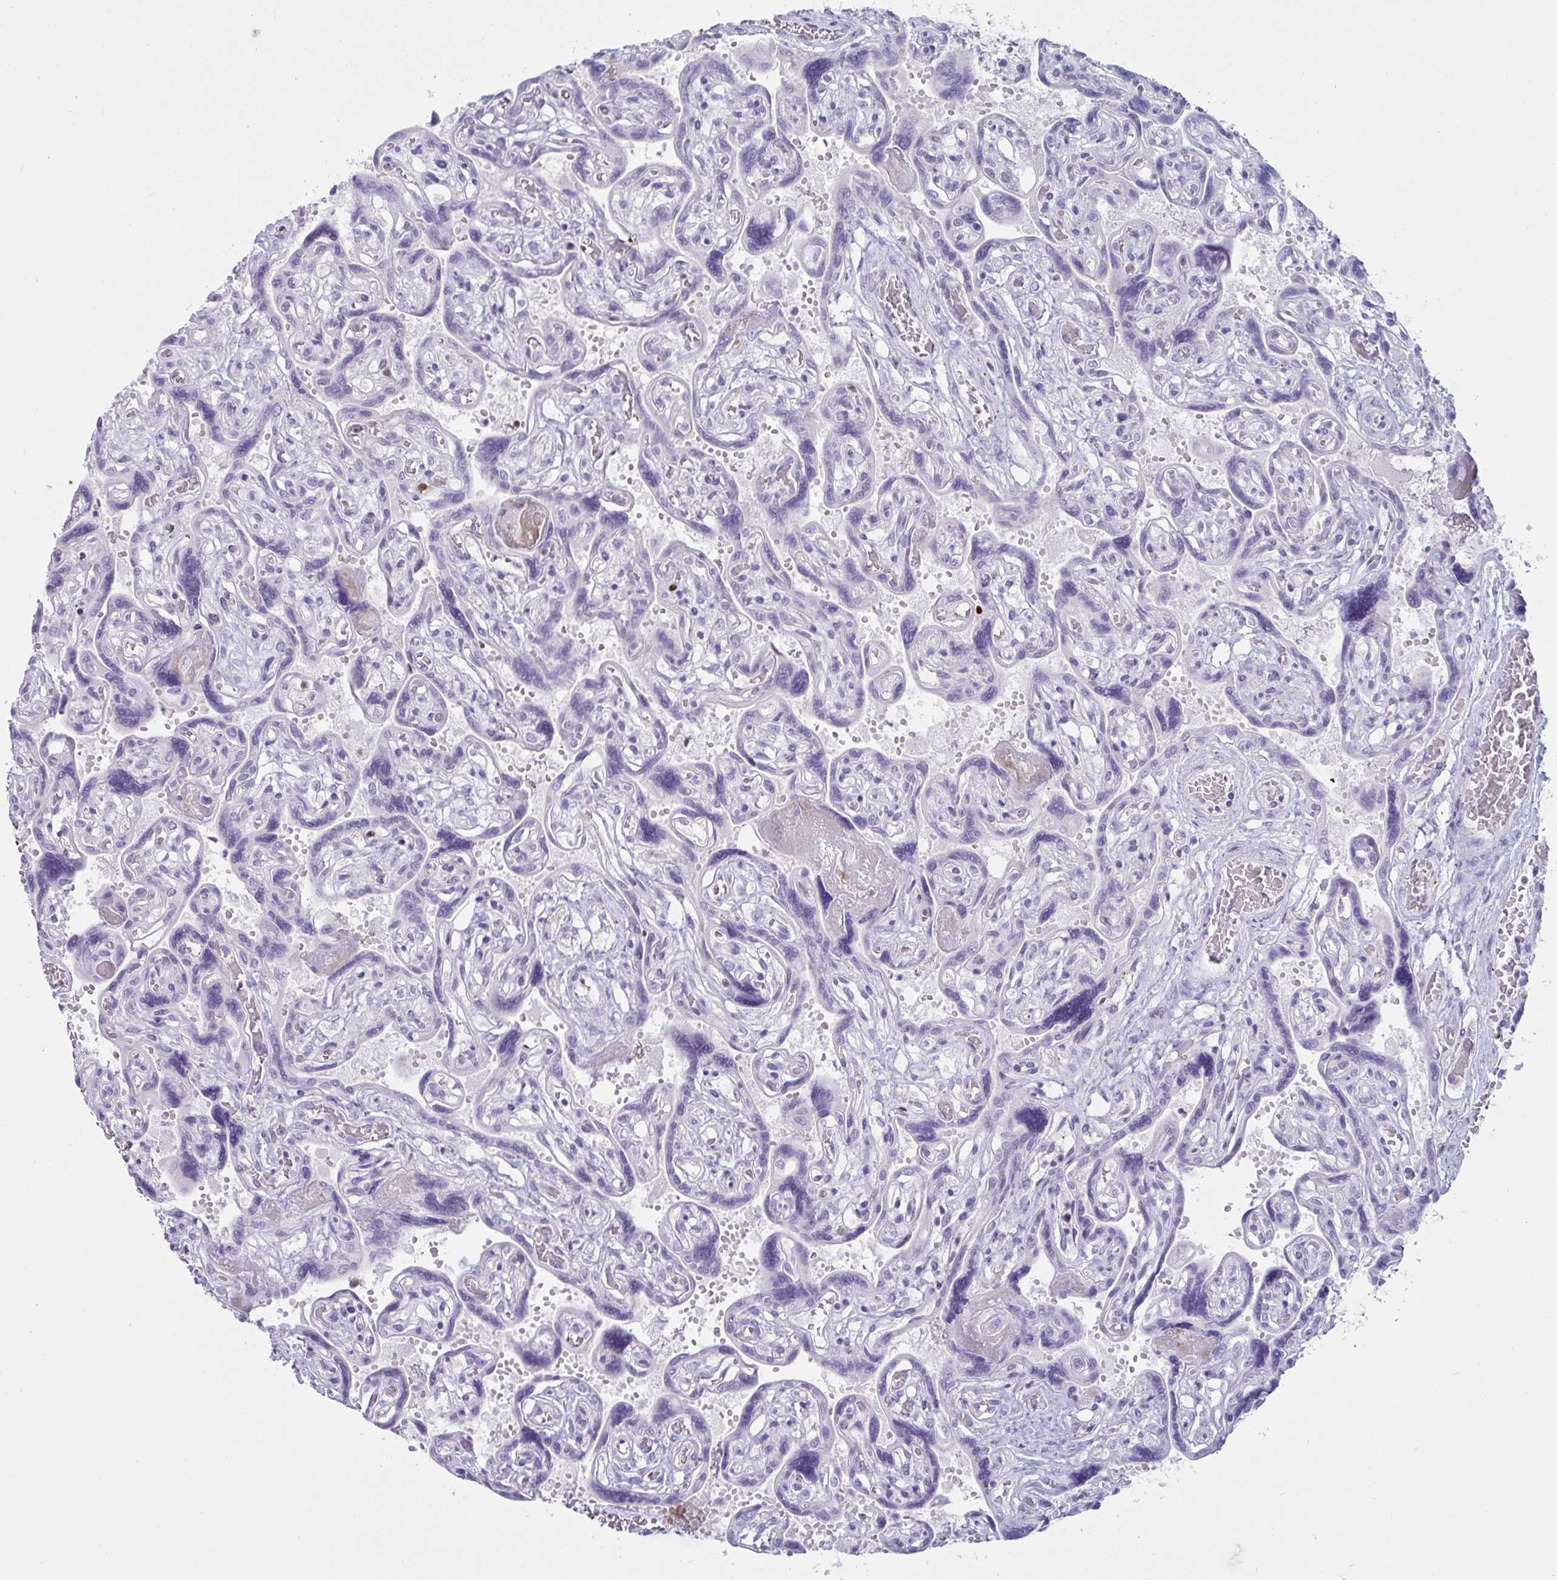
{"staining": {"intensity": "weak", "quantity": ">75%", "location": "nuclear"}, "tissue": "placenta", "cell_type": "Decidual cells", "image_type": "normal", "snomed": [{"axis": "morphology", "description": "Normal tissue, NOS"}, {"axis": "topography", "description": "Placenta"}], "caption": "Immunohistochemistry staining of normal placenta, which exhibits low levels of weak nuclear expression in approximately >75% of decidual cells indicating weak nuclear protein positivity. The staining was performed using DAB (brown) for protein detection and nuclei were counterstained in hematoxylin (blue).", "gene": "ZNF586", "patient": {"sex": "female", "age": 32}}